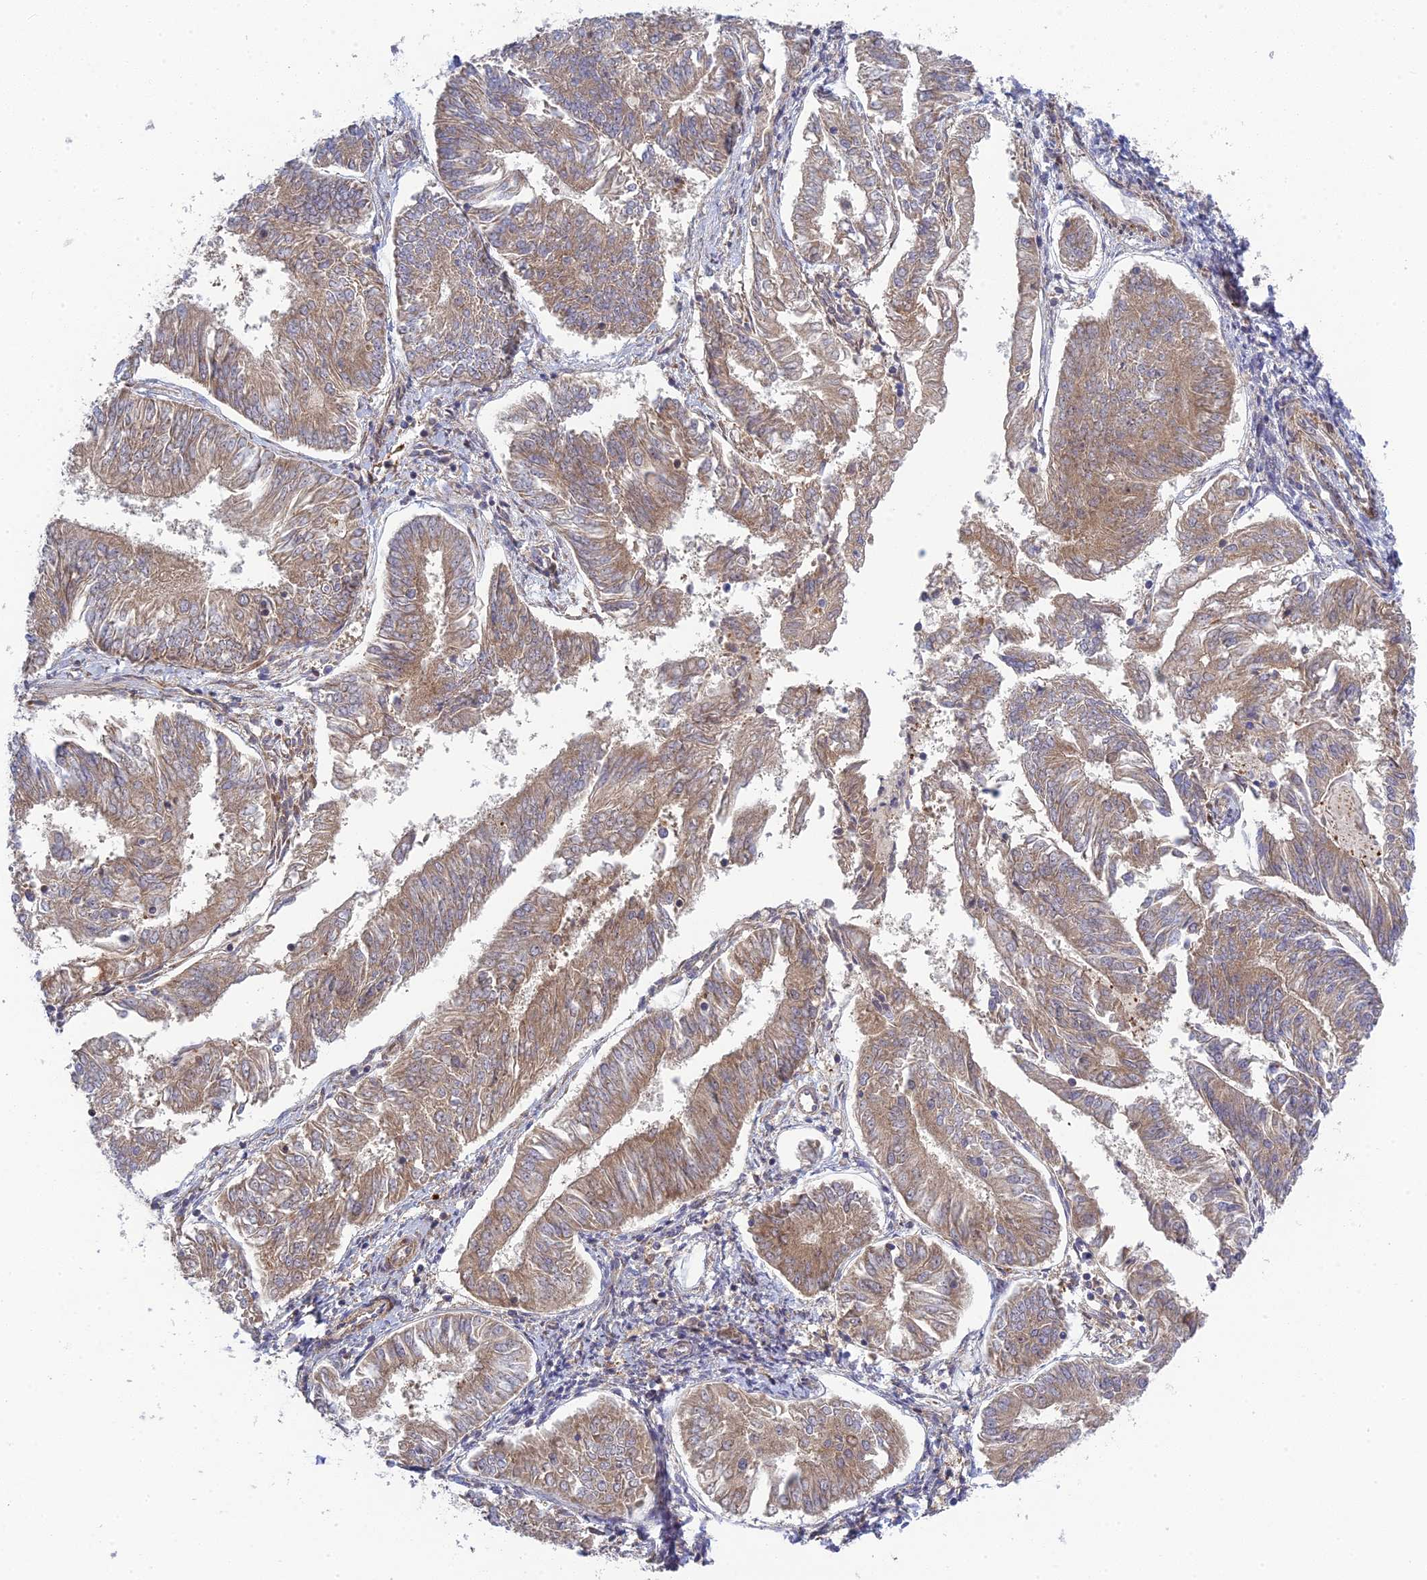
{"staining": {"intensity": "moderate", "quantity": ">75%", "location": "cytoplasmic/membranous"}, "tissue": "endometrial cancer", "cell_type": "Tumor cells", "image_type": "cancer", "snomed": [{"axis": "morphology", "description": "Adenocarcinoma, NOS"}, {"axis": "topography", "description": "Endometrium"}], "caption": "Endometrial cancer (adenocarcinoma) stained with DAB IHC displays medium levels of moderate cytoplasmic/membranous staining in approximately >75% of tumor cells.", "gene": "INCA1", "patient": {"sex": "female", "age": 58}}